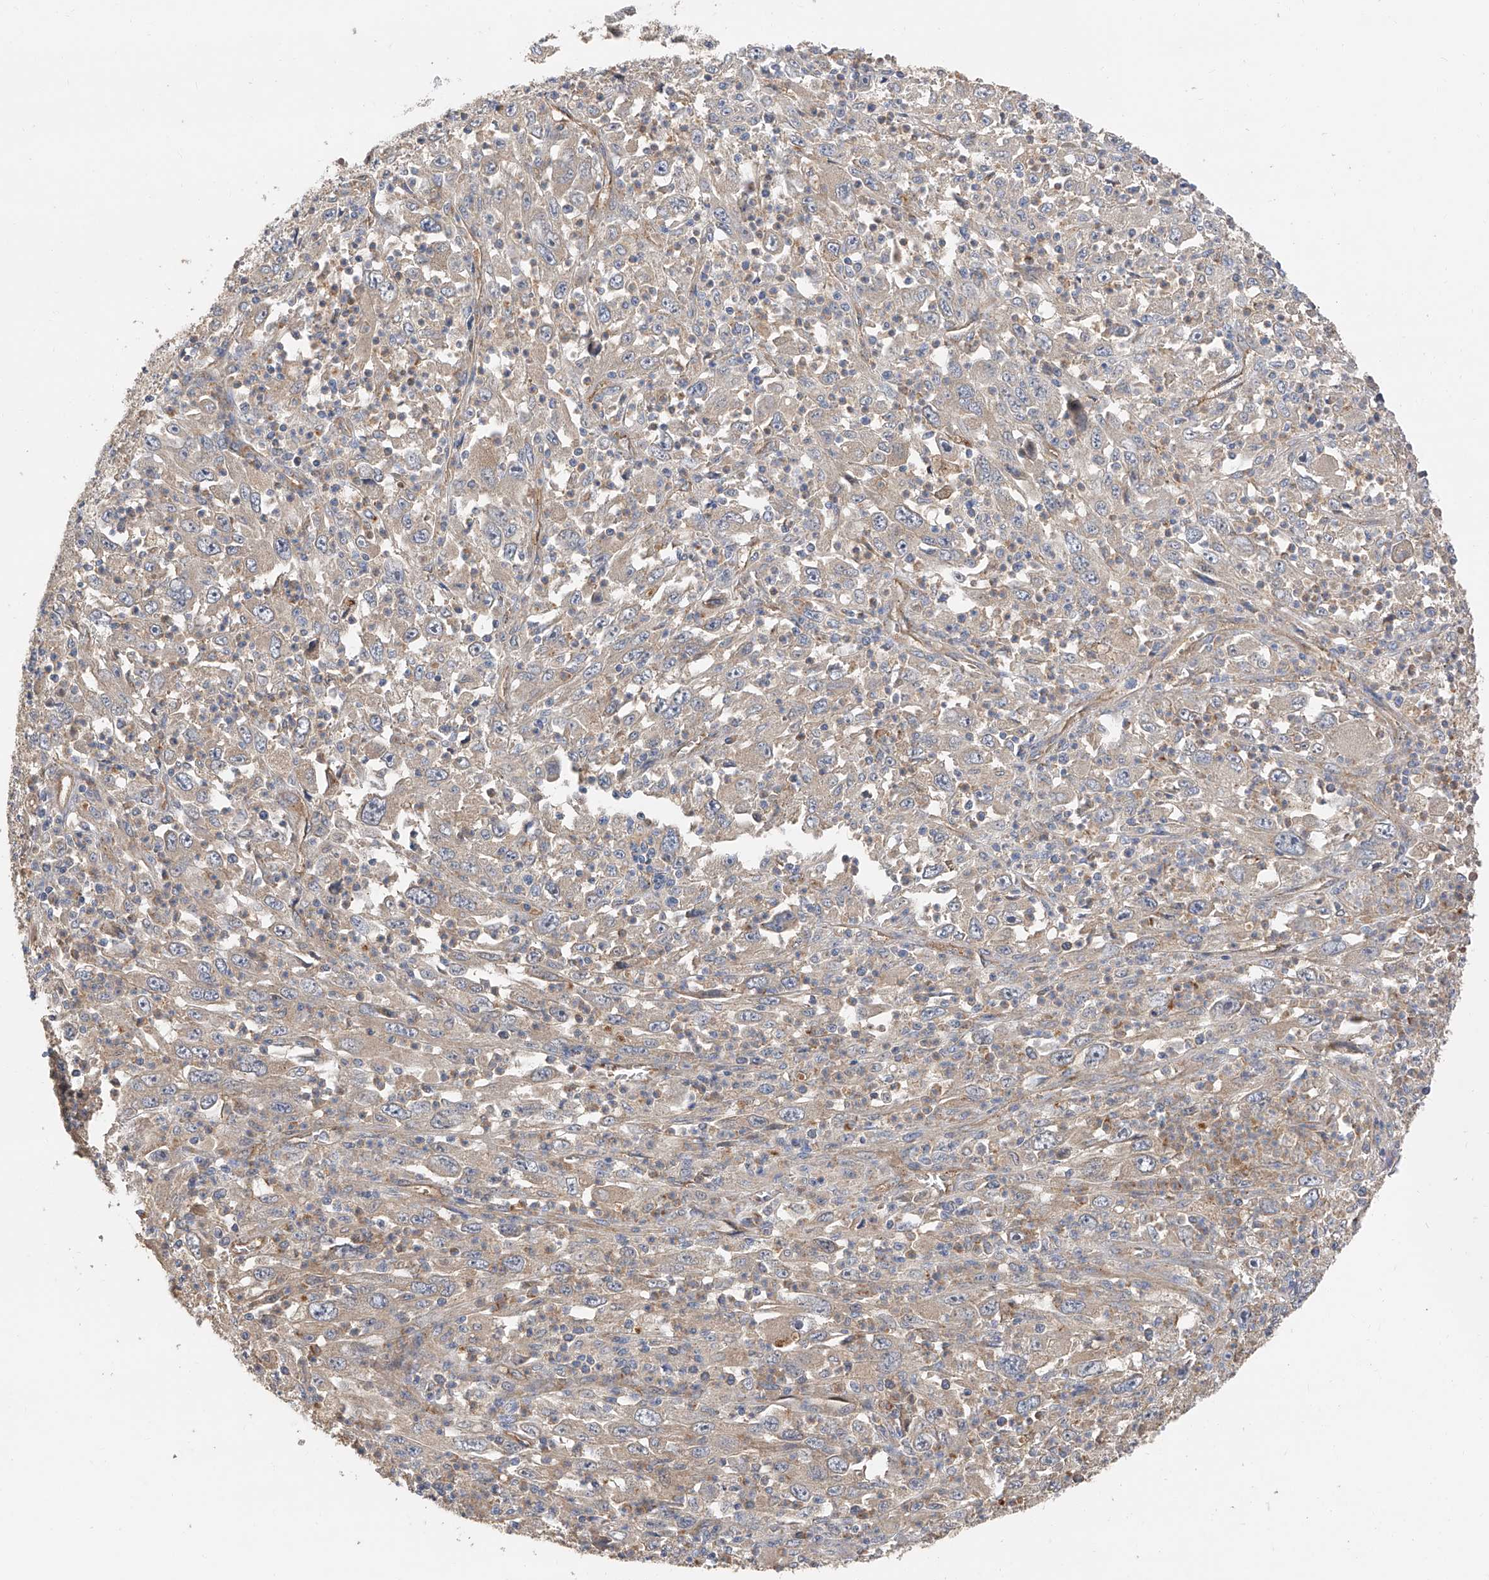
{"staining": {"intensity": "weak", "quantity": "<25%", "location": "cytoplasmic/membranous"}, "tissue": "melanoma", "cell_type": "Tumor cells", "image_type": "cancer", "snomed": [{"axis": "morphology", "description": "Malignant melanoma, Metastatic site"}, {"axis": "topography", "description": "Skin"}], "caption": "This is an IHC histopathology image of human malignant melanoma (metastatic site). There is no expression in tumor cells.", "gene": "PTK2", "patient": {"sex": "female", "age": 56}}